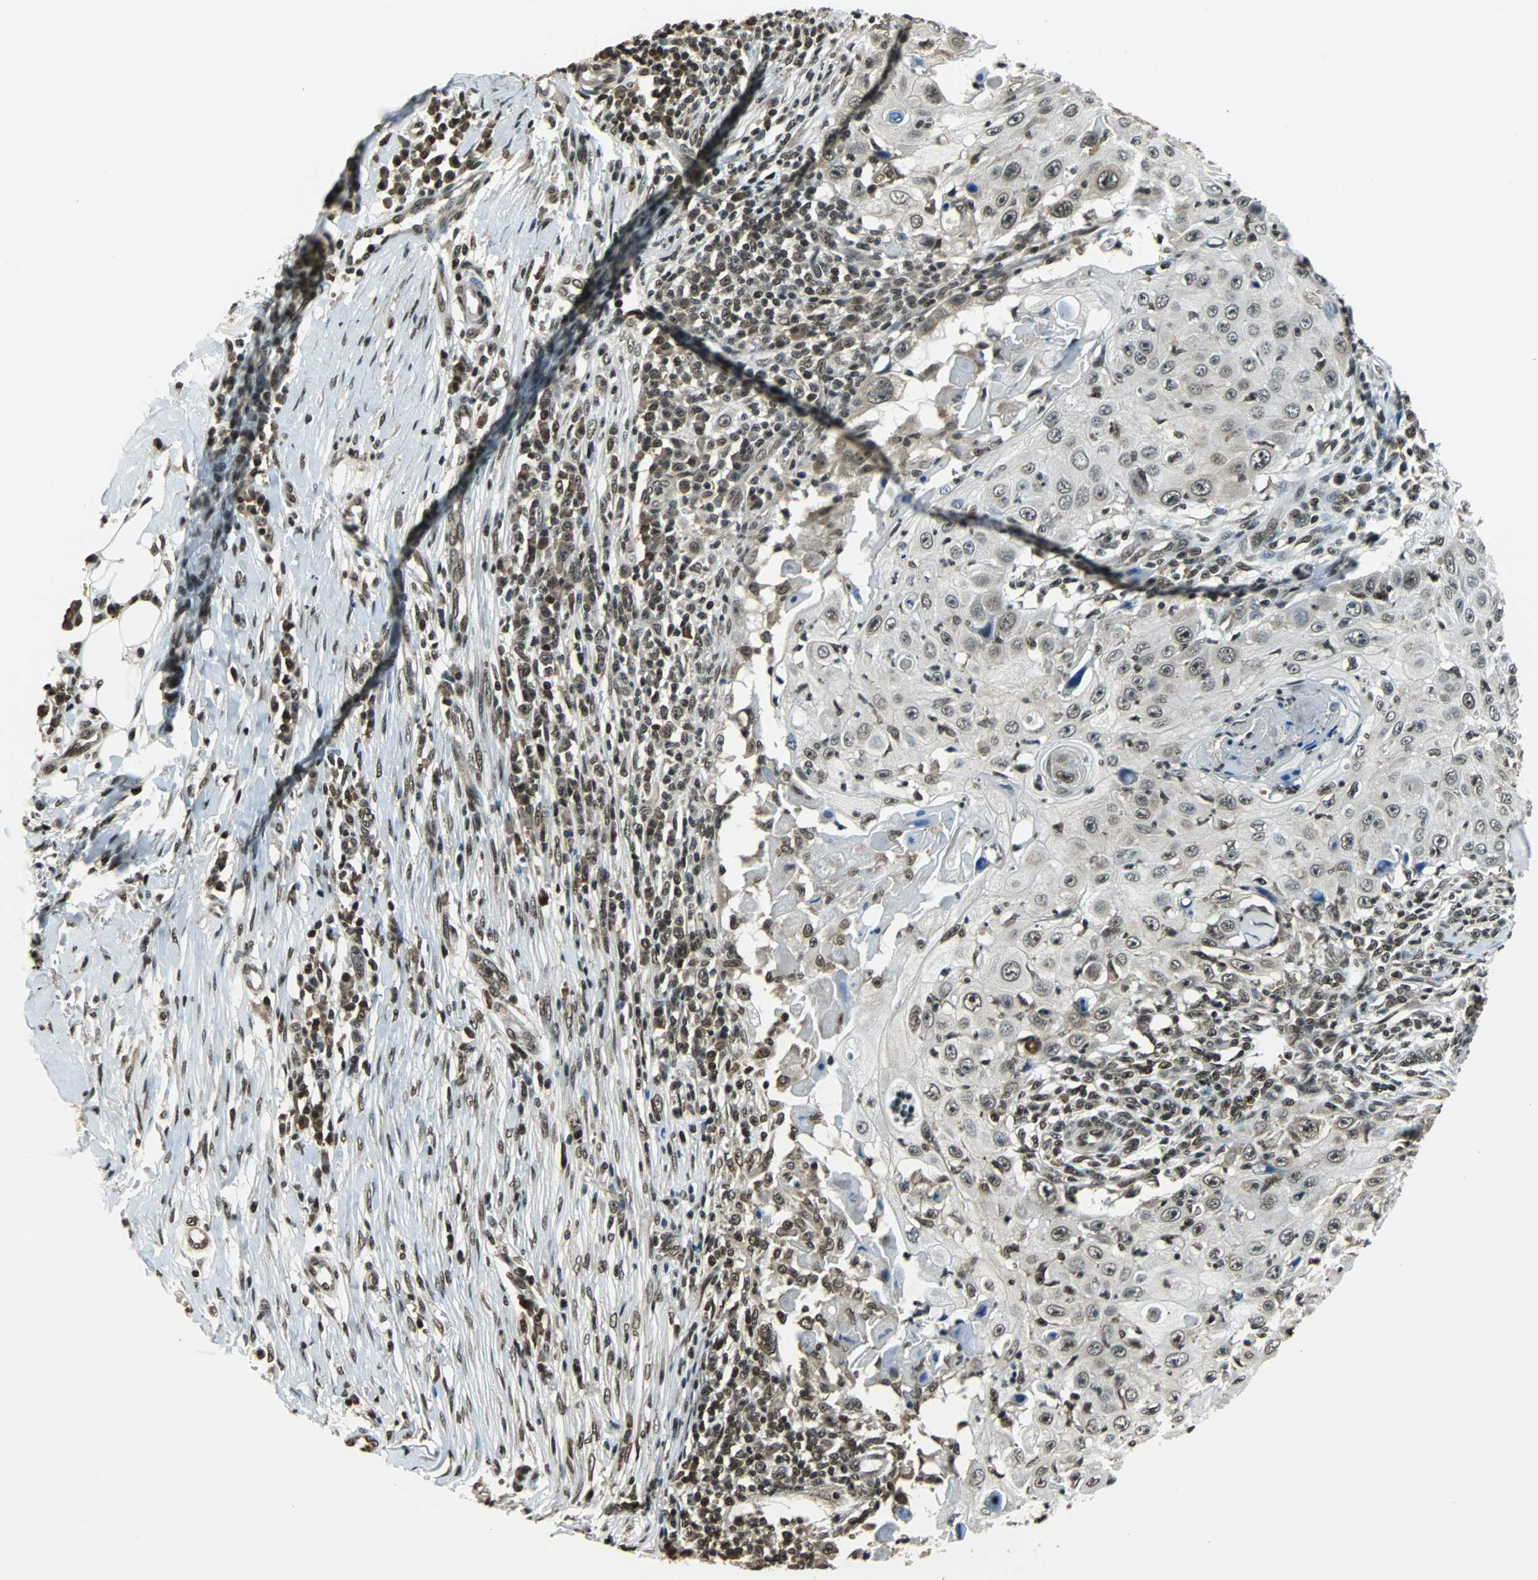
{"staining": {"intensity": "weak", "quantity": ">75%", "location": "nuclear"}, "tissue": "skin cancer", "cell_type": "Tumor cells", "image_type": "cancer", "snomed": [{"axis": "morphology", "description": "Squamous cell carcinoma, NOS"}, {"axis": "topography", "description": "Skin"}], "caption": "Skin squamous cell carcinoma tissue reveals weak nuclear staining in approximately >75% of tumor cells", "gene": "REST", "patient": {"sex": "male", "age": 86}}